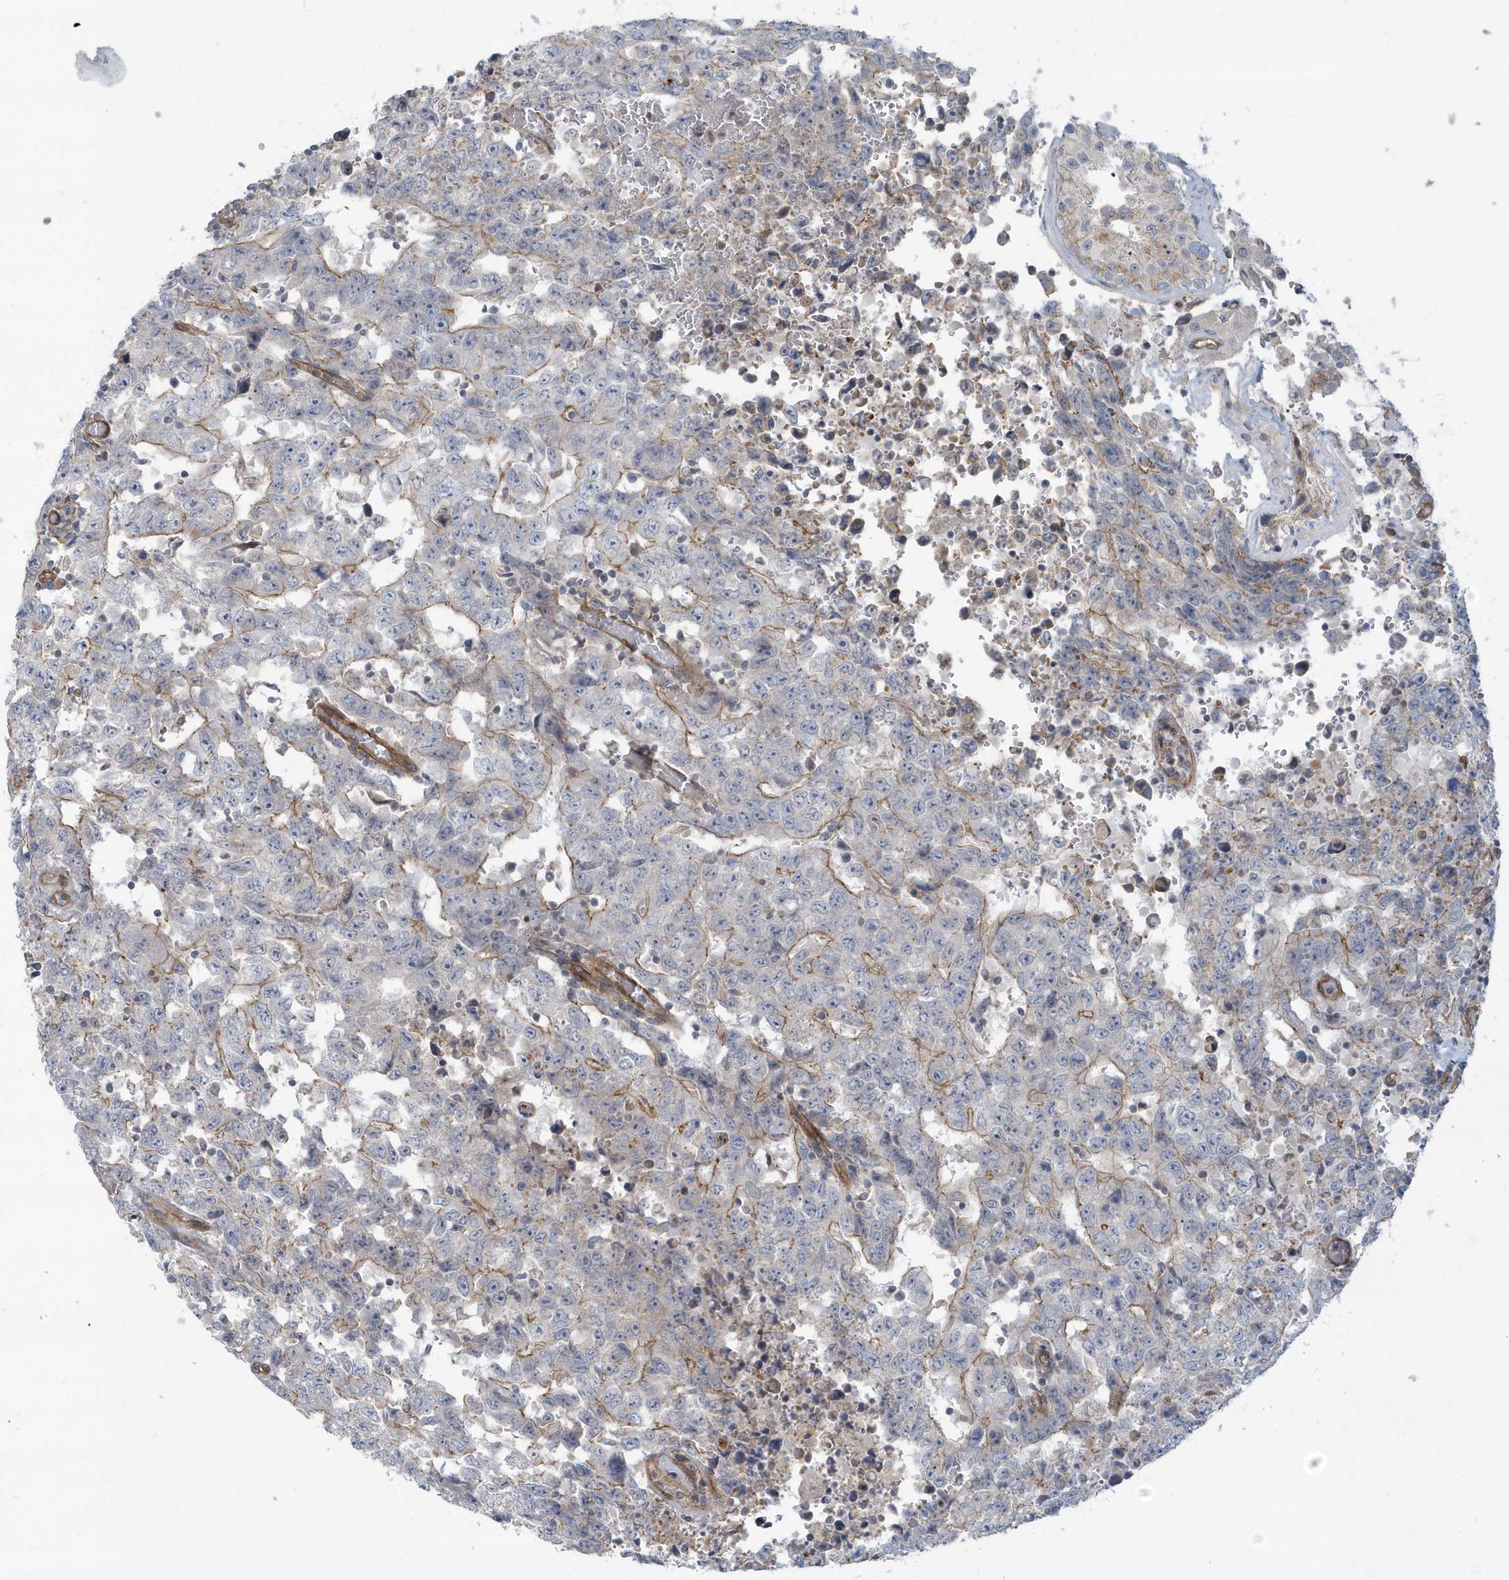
{"staining": {"intensity": "moderate", "quantity": "<25%", "location": "cytoplasmic/membranous"}, "tissue": "testis cancer", "cell_type": "Tumor cells", "image_type": "cancer", "snomed": [{"axis": "morphology", "description": "Carcinoma, Embryonal, NOS"}, {"axis": "topography", "description": "Testis"}], "caption": "Protein expression analysis of testis cancer (embryonal carcinoma) reveals moderate cytoplasmic/membranous positivity in about <25% of tumor cells. (IHC, brightfield microscopy, high magnification).", "gene": "RAI14", "patient": {"sex": "male", "age": 26}}